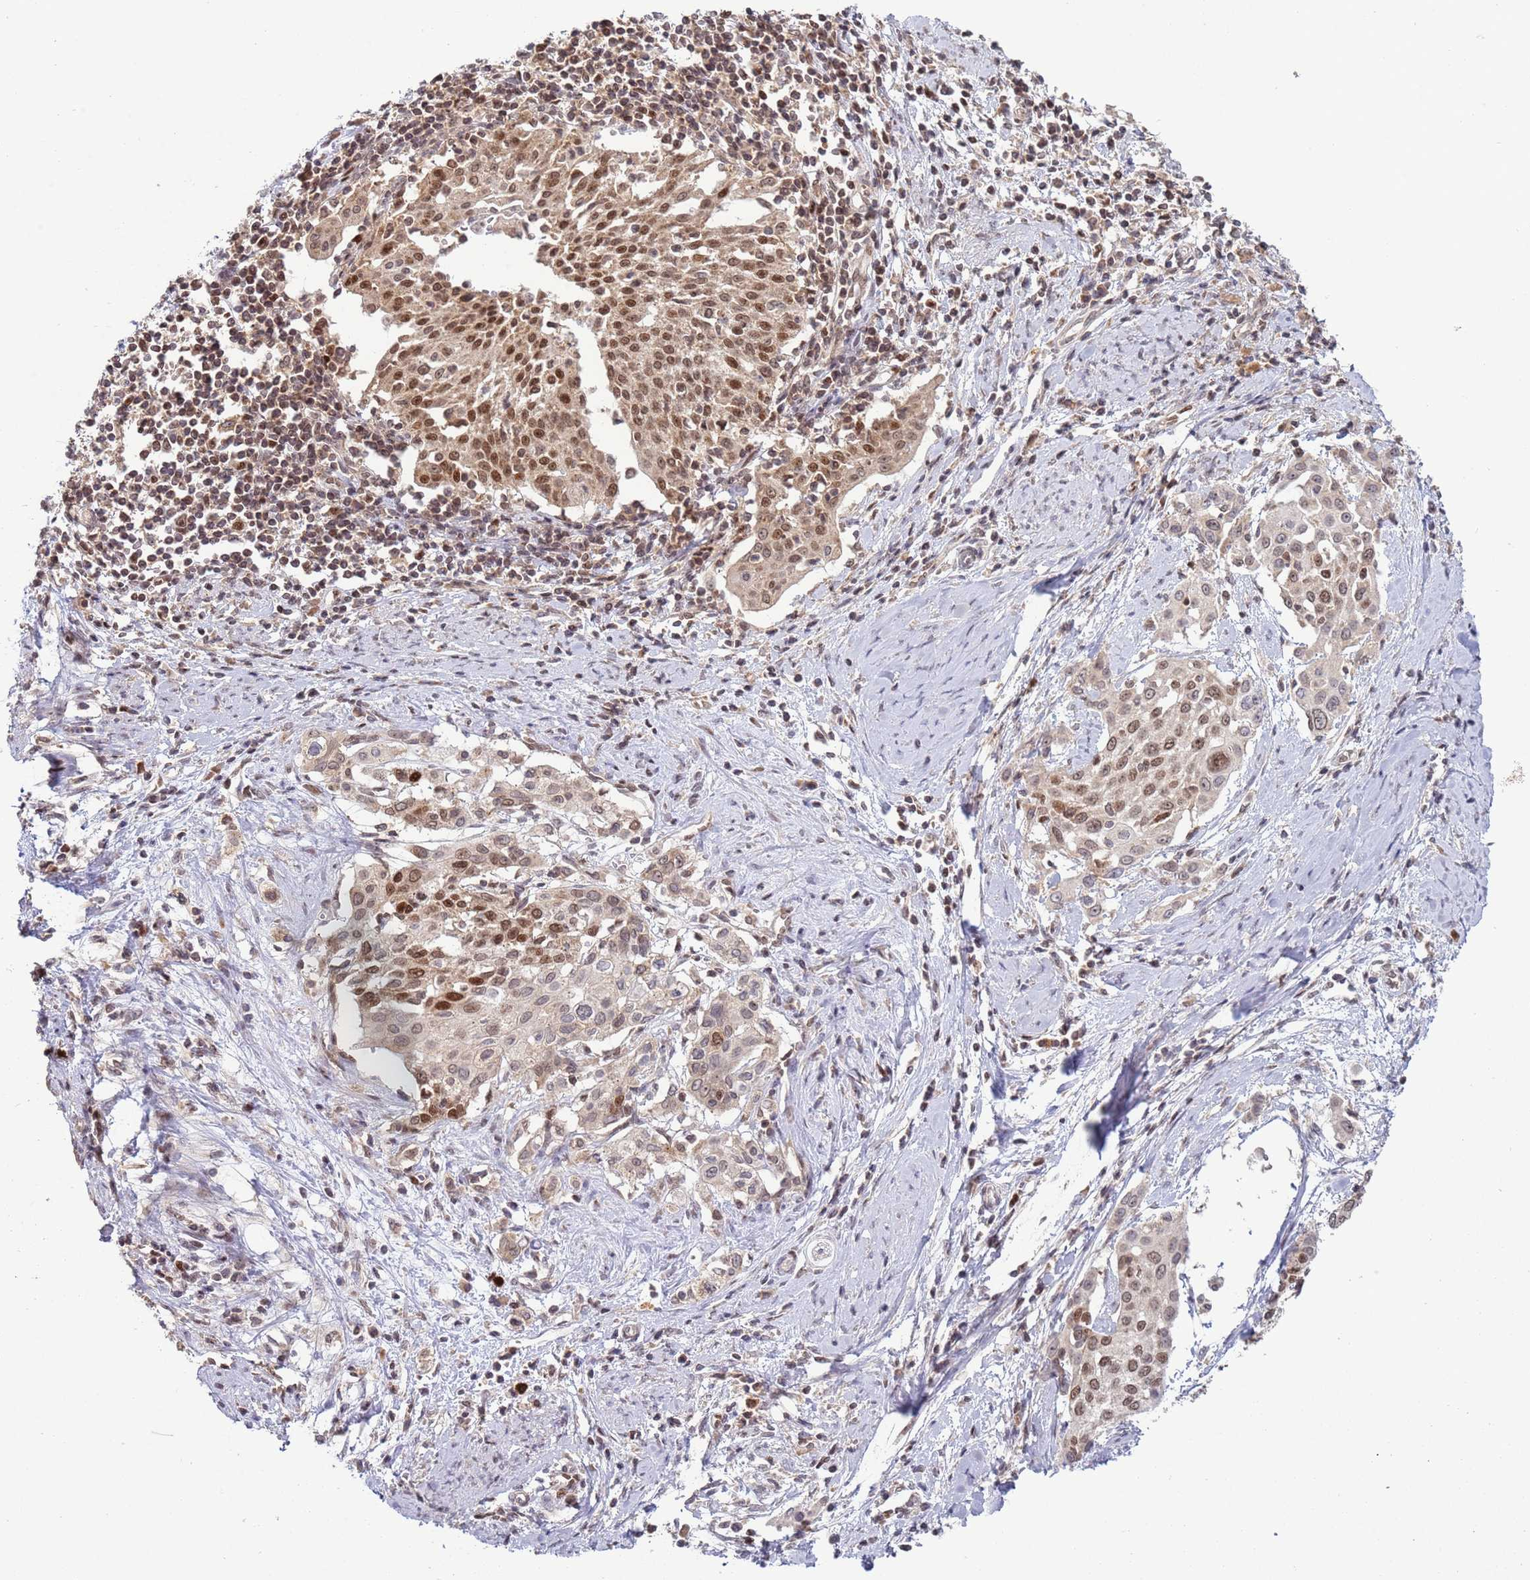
{"staining": {"intensity": "moderate", "quantity": ">75%", "location": "nuclear"}, "tissue": "cervical cancer", "cell_type": "Tumor cells", "image_type": "cancer", "snomed": [{"axis": "morphology", "description": "Squamous cell carcinoma, NOS"}, {"axis": "topography", "description": "Cervix"}], "caption": "A histopathology image of cervical squamous cell carcinoma stained for a protein exhibits moderate nuclear brown staining in tumor cells. (Brightfield microscopy of DAB IHC at high magnification).", "gene": "RCOR2", "patient": {"sex": "female", "age": 44}}